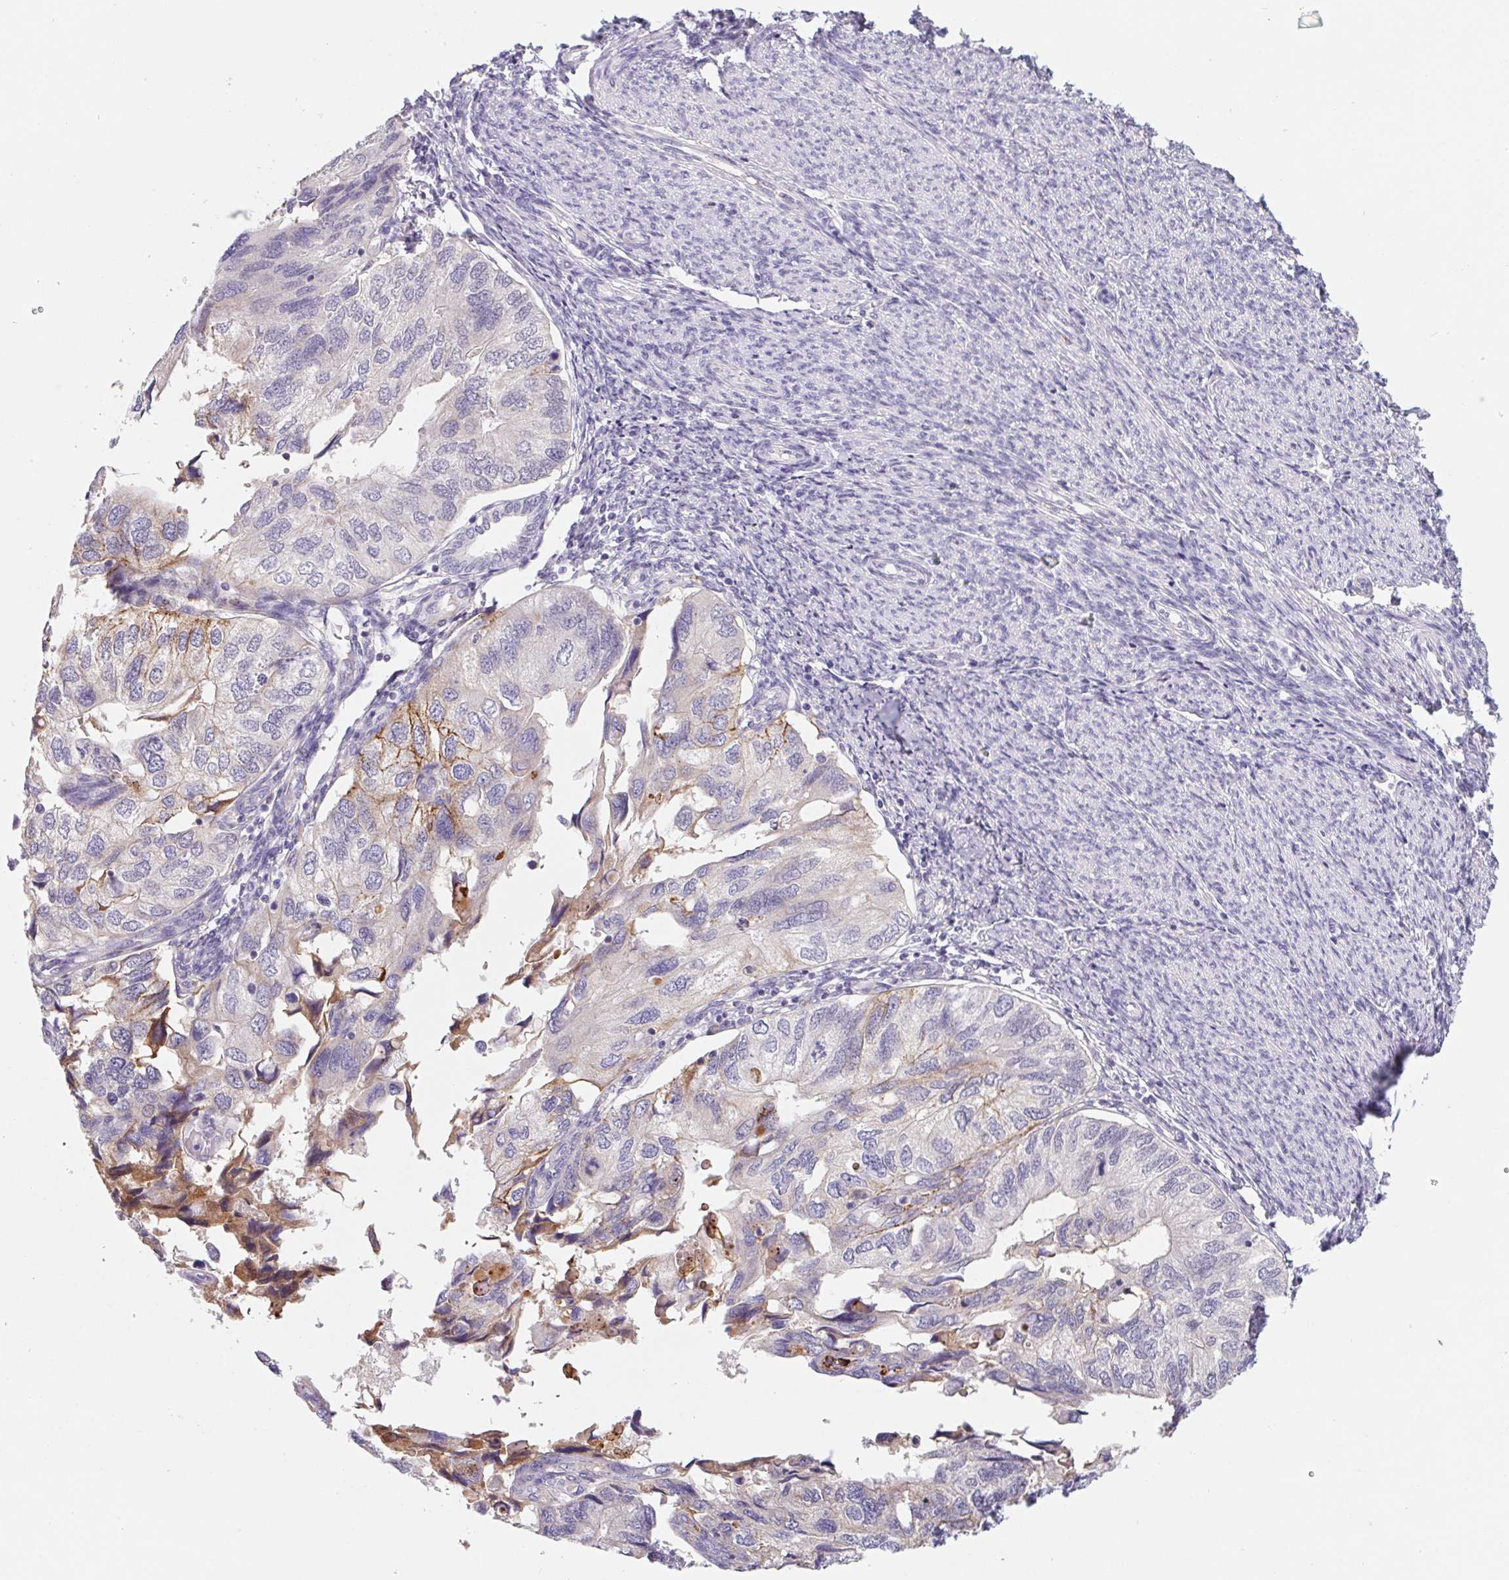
{"staining": {"intensity": "moderate", "quantity": "<25%", "location": "cytoplasmic/membranous"}, "tissue": "endometrial cancer", "cell_type": "Tumor cells", "image_type": "cancer", "snomed": [{"axis": "morphology", "description": "Carcinoma, NOS"}, {"axis": "topography", "description": "Uterus"}], "caption": "Carcinoma (endometrial) stained with a protein marker shows moderate staining in tumor cells.", "gene": "LPA", "patient": {"sex": "female", "age": 76}}